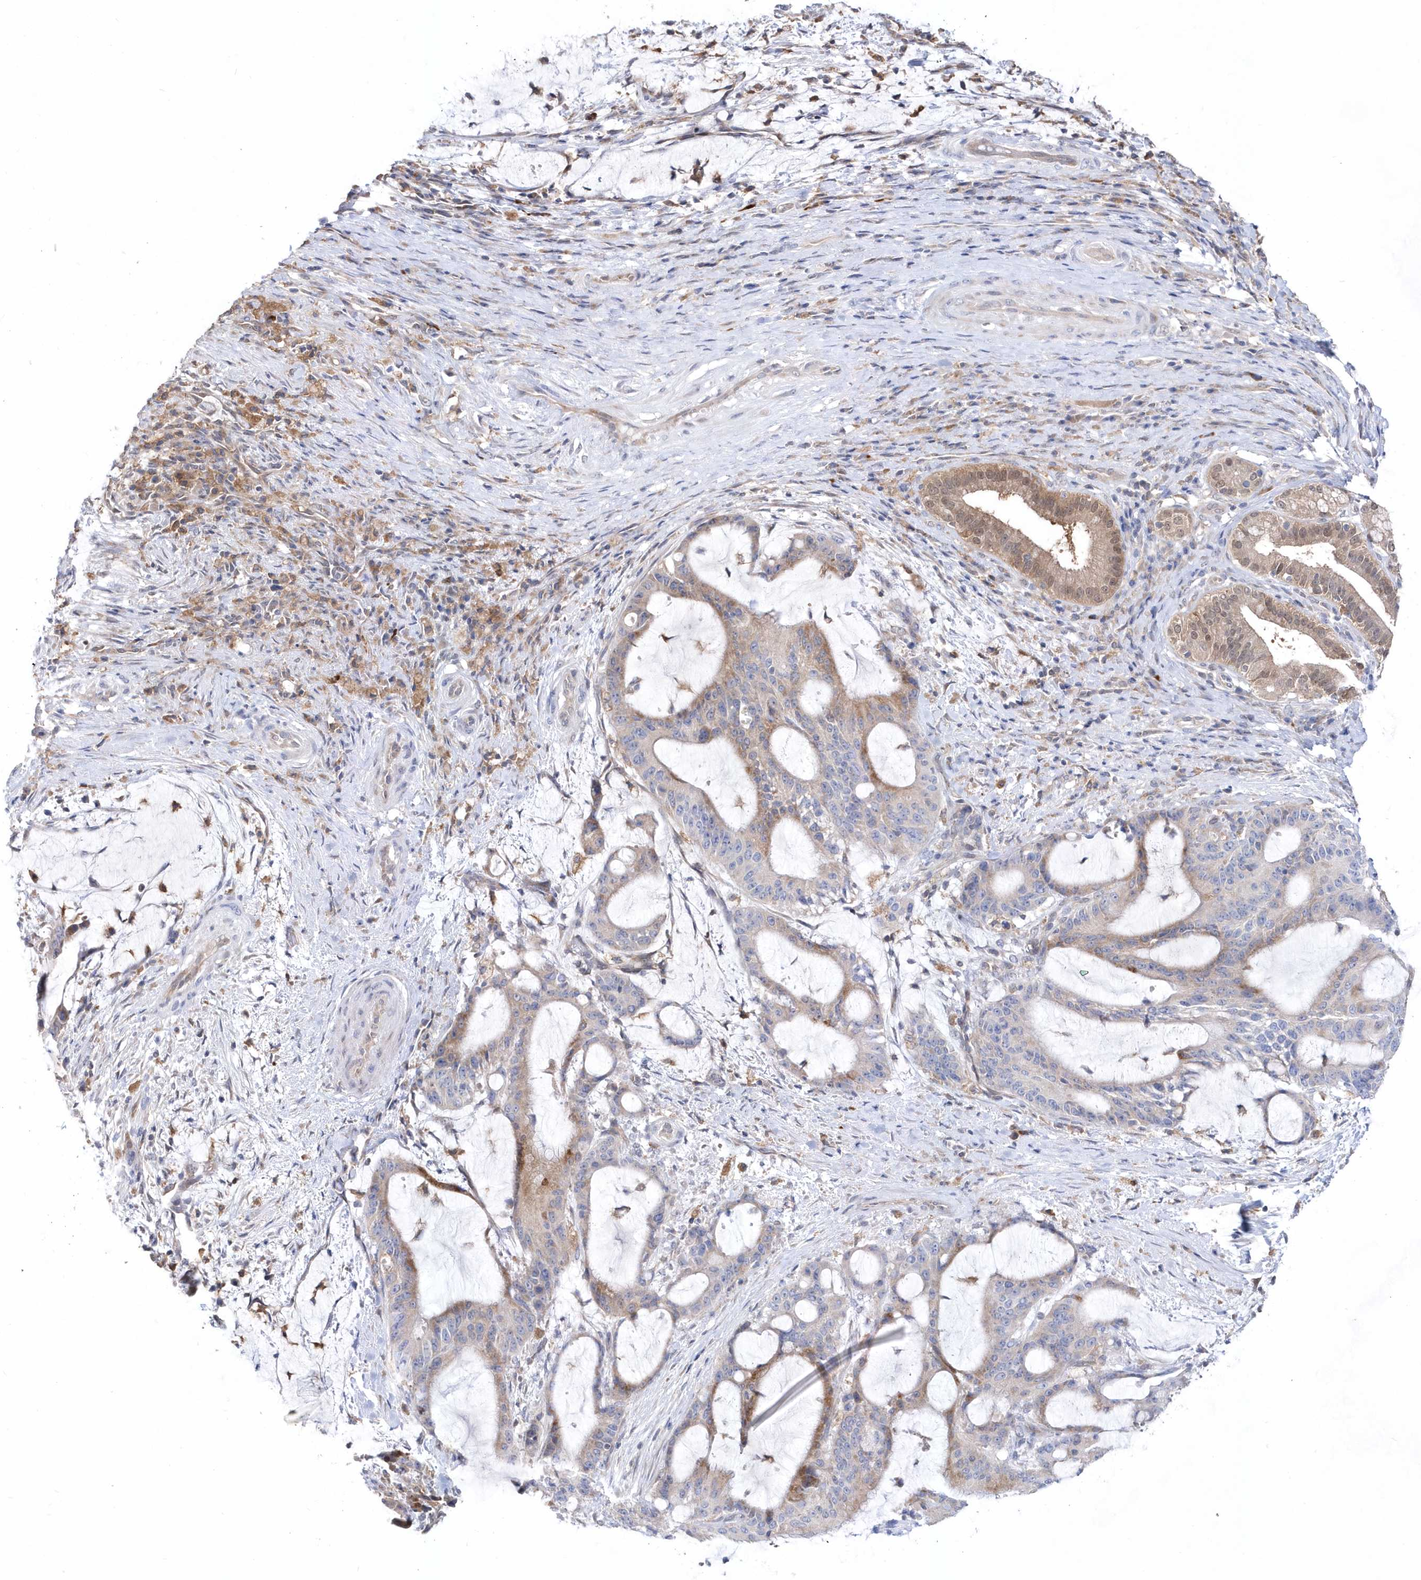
{"staining": {"intensity": "moderate", "quantity": "25%-75%", "location": "cytoplasmic/membranous"}, "tissue": "liver cancer", "cell_type": "Tumor cells", "image_type": "cancer", "snomed": [{"axis": "morphology", "description": "Normal tissue, NOS"}, {"axis": "morphology", "description": "Cholangiocarcinoma"}, {"axis": "topography", "description": "Liver"}, {"axis": "topography", "description": "Peripheral nerve tissue"}], "caption": "Liver cancer was stained to show a protein in brown. There is medium levels of moderate cytoplasmic/membranous positivity in about 25%-75% of tumor cells. (IHC, brightfield microscopy, high magnification).", "gene": "BDH2", "patient": {"sex": "female", "age": 73}}